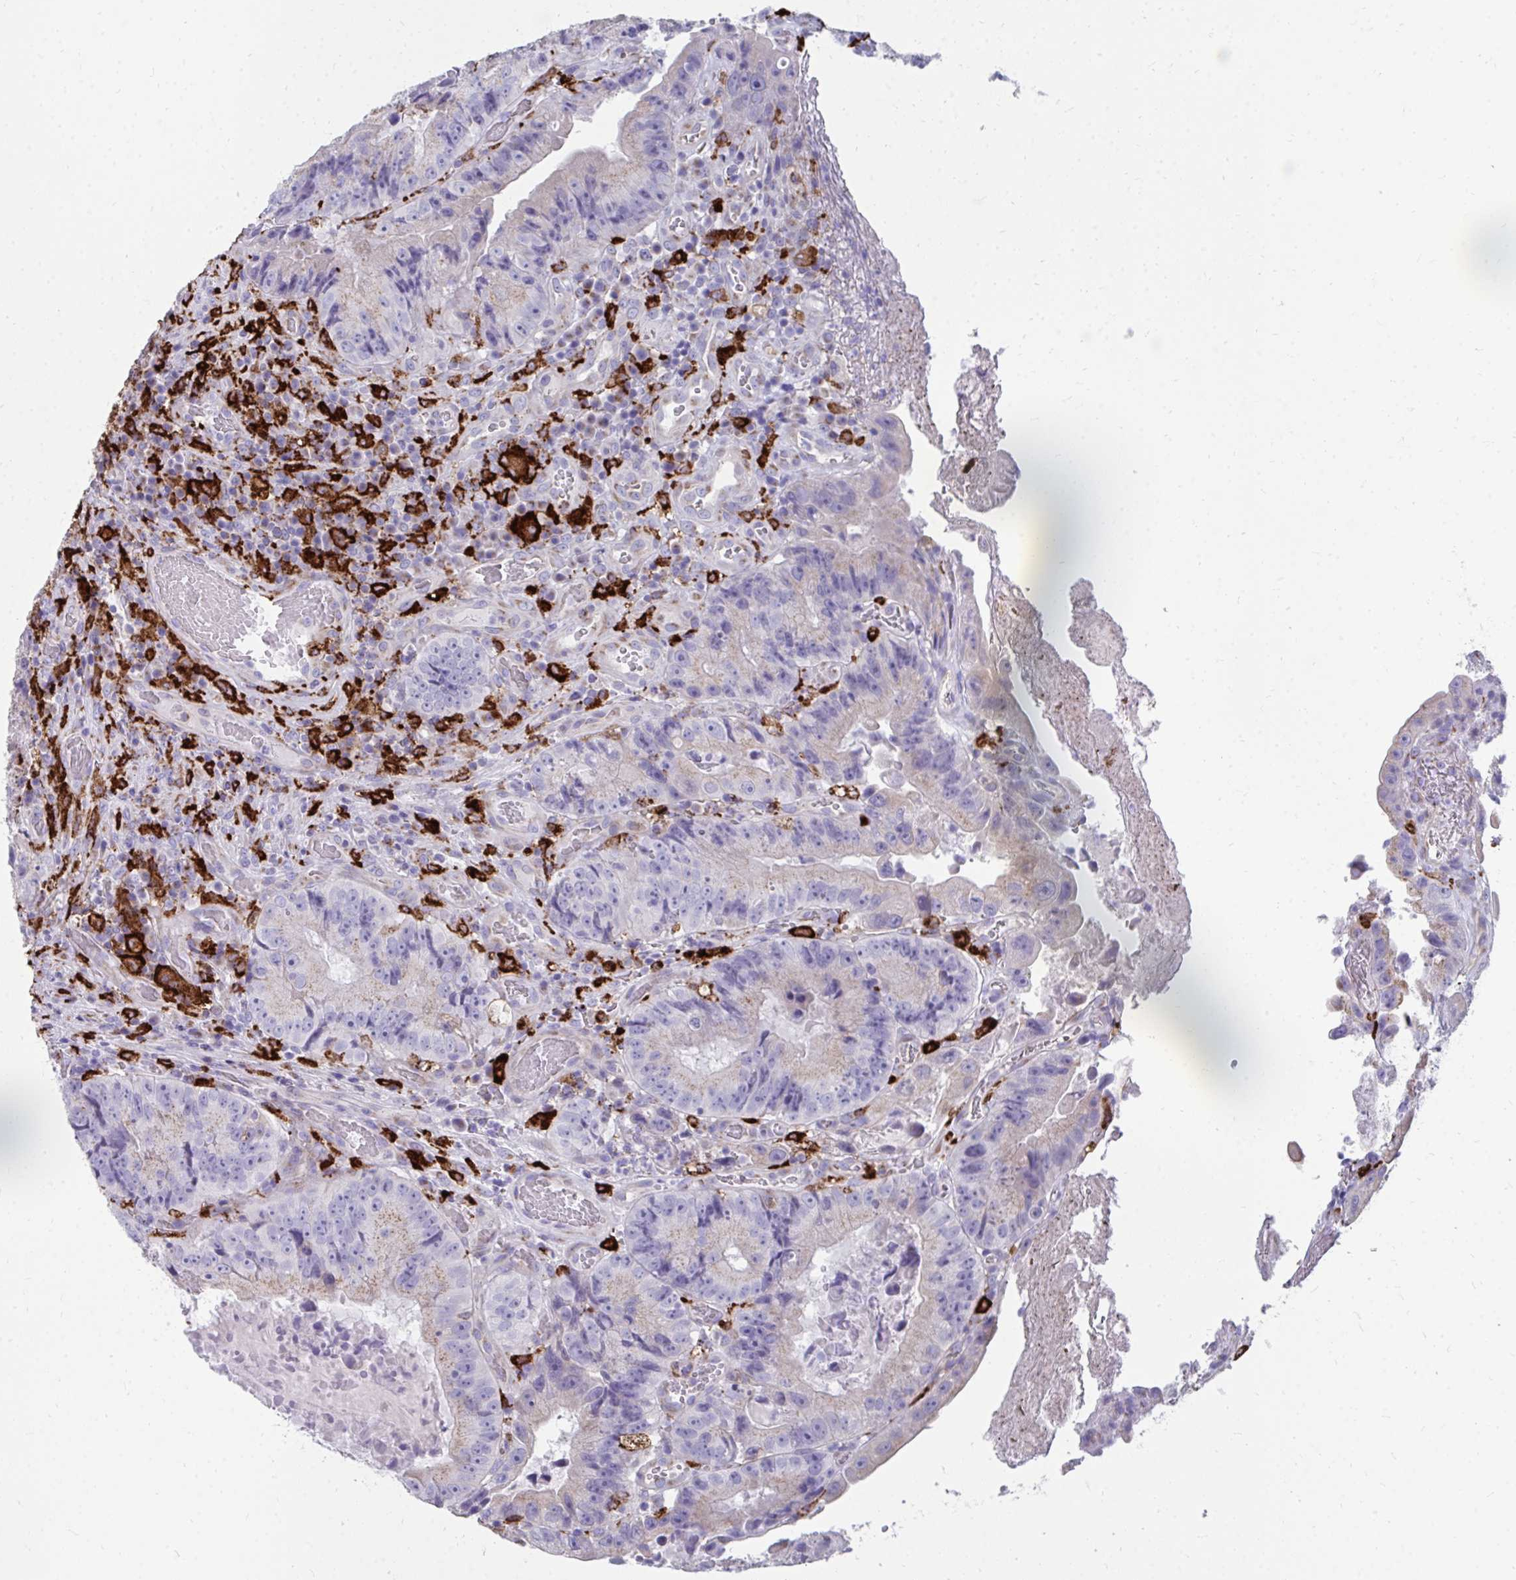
{"staining": {"intensity": "weak", "quantity": "25%-75%", "location": "cytoplasmic/membranous"}, "tissue": "colorectal cancer", "cell_type": "Tumor cells", "image_type": "cancer", "snomed": [{"axis": "morphology", "description": "Adenocarcinoma, NOS"}, {"axis": "topography", "description": "Colon"}], "caption": "Immunohistochemical staining of human colorectal cancer (adenocarcinoma) exhibits weak cytoplasmic/membranous protein staining in approximately 25%-75% of tumor cells. (DAB (3,3'-diaminobenzidine) IHC with brightfield microscopy, high magnification).", "gene": "CD163", "patient": {"sex": "female", "age": 86}}